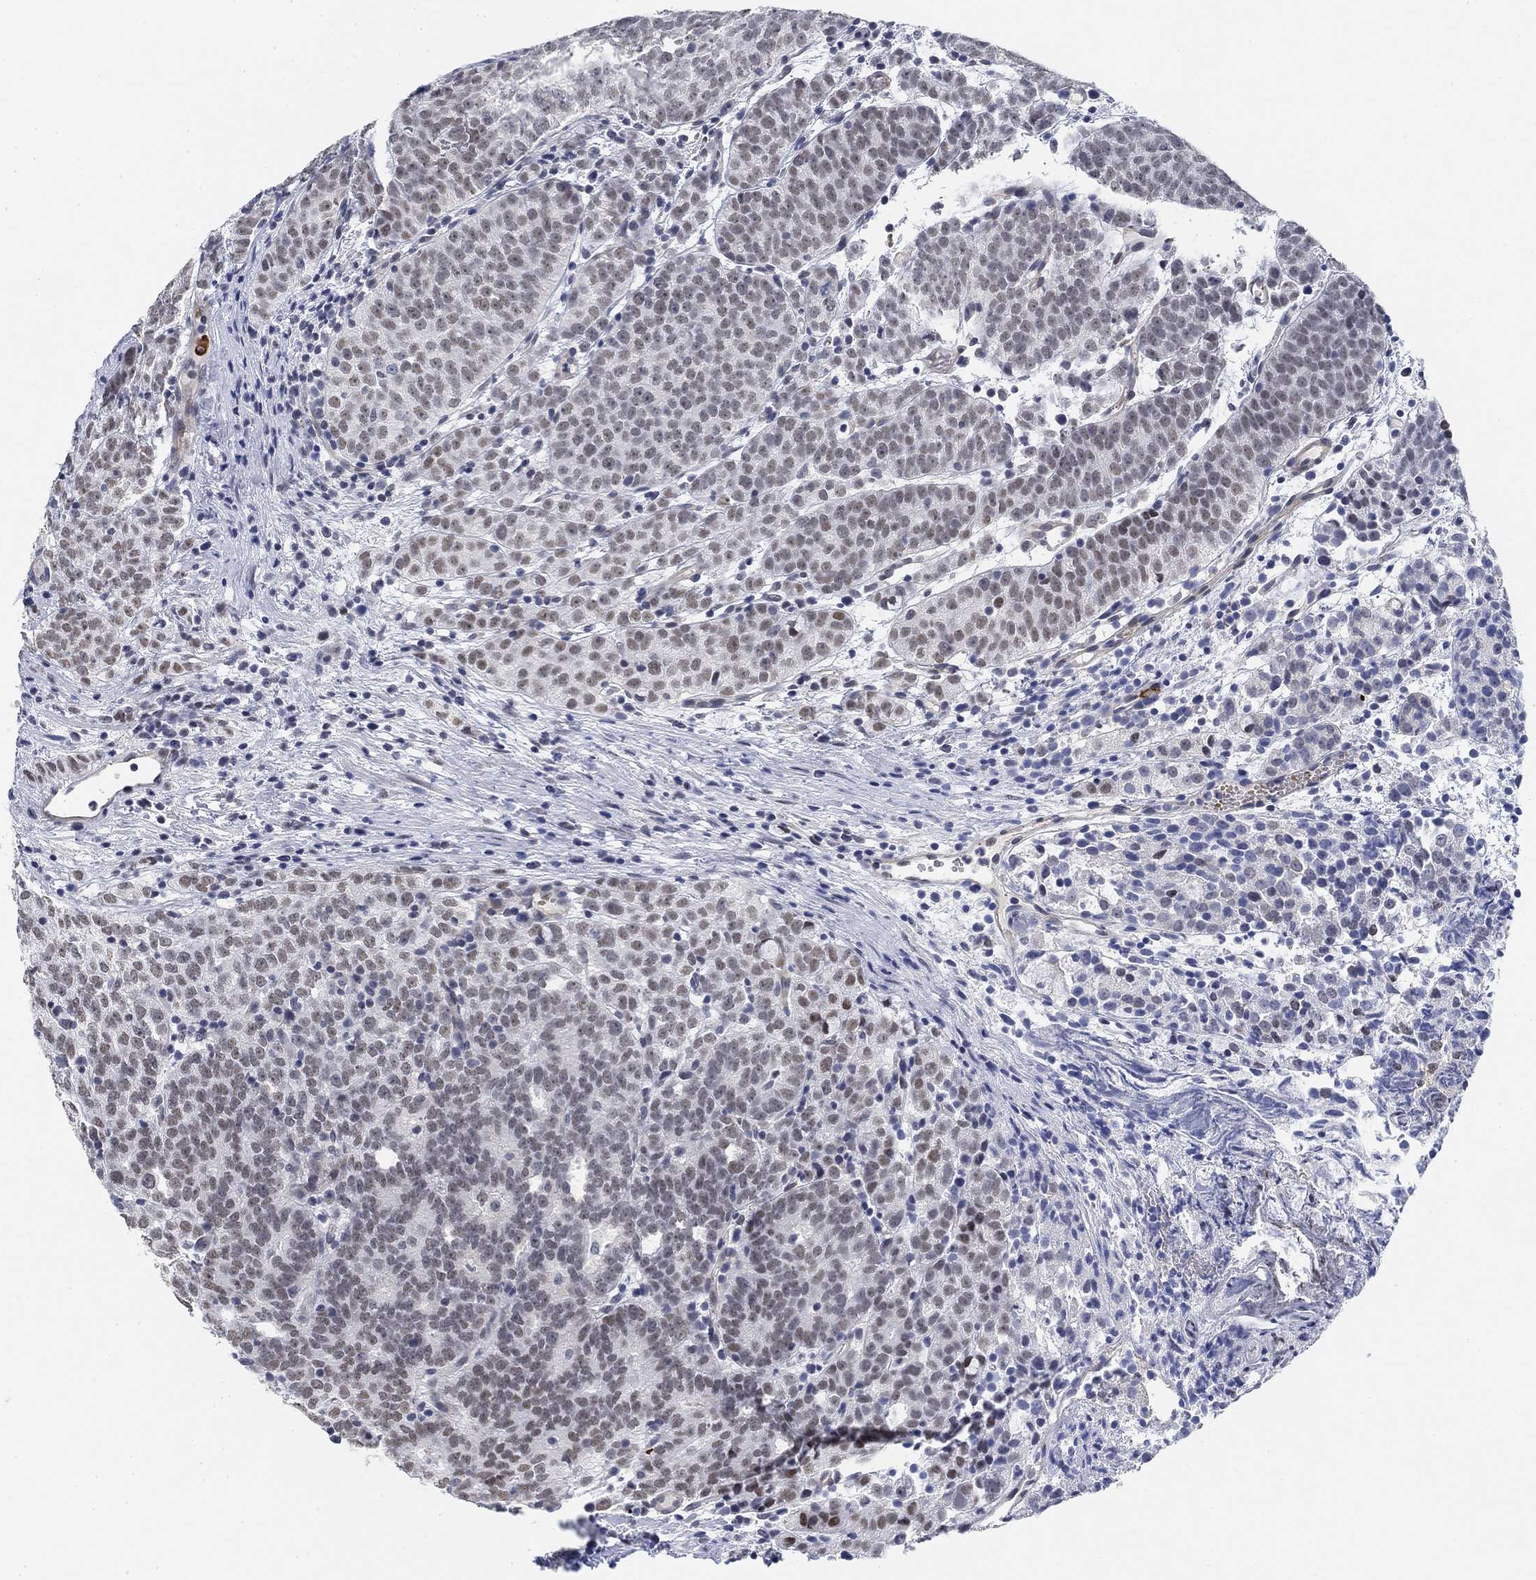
{"staining": {"intensity": "negative", "quantity": "none", "location": "none"}, "tissue": "prostate cancer", "cell_type": "Tumor cells", "image_type": "cancer", "snomed": [{"axis": "morphology", "description": "Adenocarcinoma, High grade"}, {"axis": "topography", "description": "Prostate"}], "caption": "A histopathology image of prostate cancer stained for a protein demonstrates no brown staining in tumor cells.", "gene": "PAX6", "patient": {"sex": "male", "age": 53}}